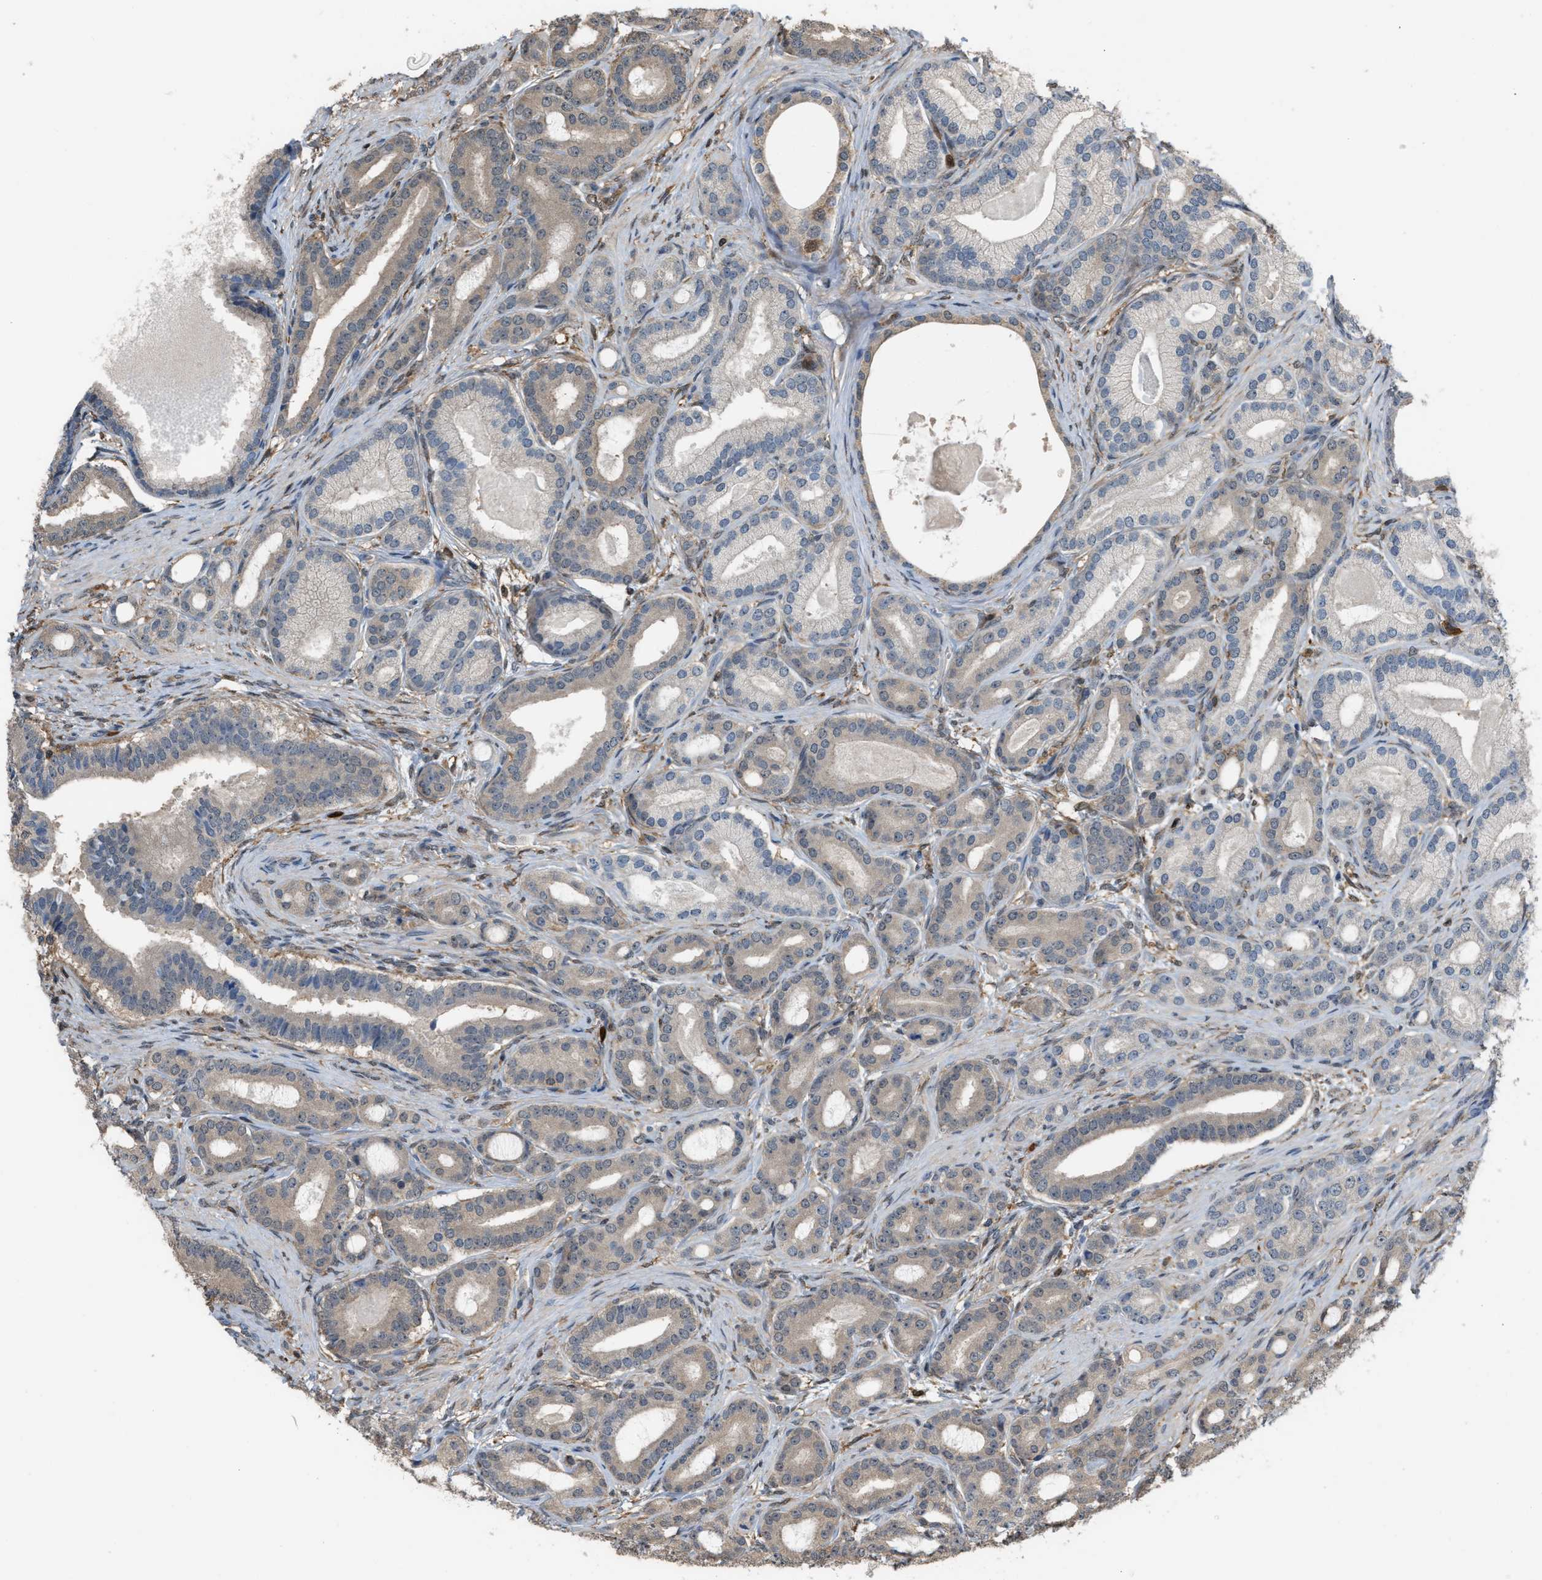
{"staining": {"intensity": "weak", "quantity": "<25%", "location": "cytoplasmic/membranous"}, "tissue": "prostate cancer", "cell_type": "Tumor cells", "image_type": "cancer", "snomed": [{"axis": "morphology", "description": "Adenocarcinoma, High grade"}, {"axis": "topography", "description": "Prostate"}], "caption": "High power microscopy micrograph of an IHC histopathology image of high-grade adenocarcinoma (prostate), revealing no significant positivity in tumor cells.", "gene": "MTPN", "patient": {"sex": "male", "age": 60}}